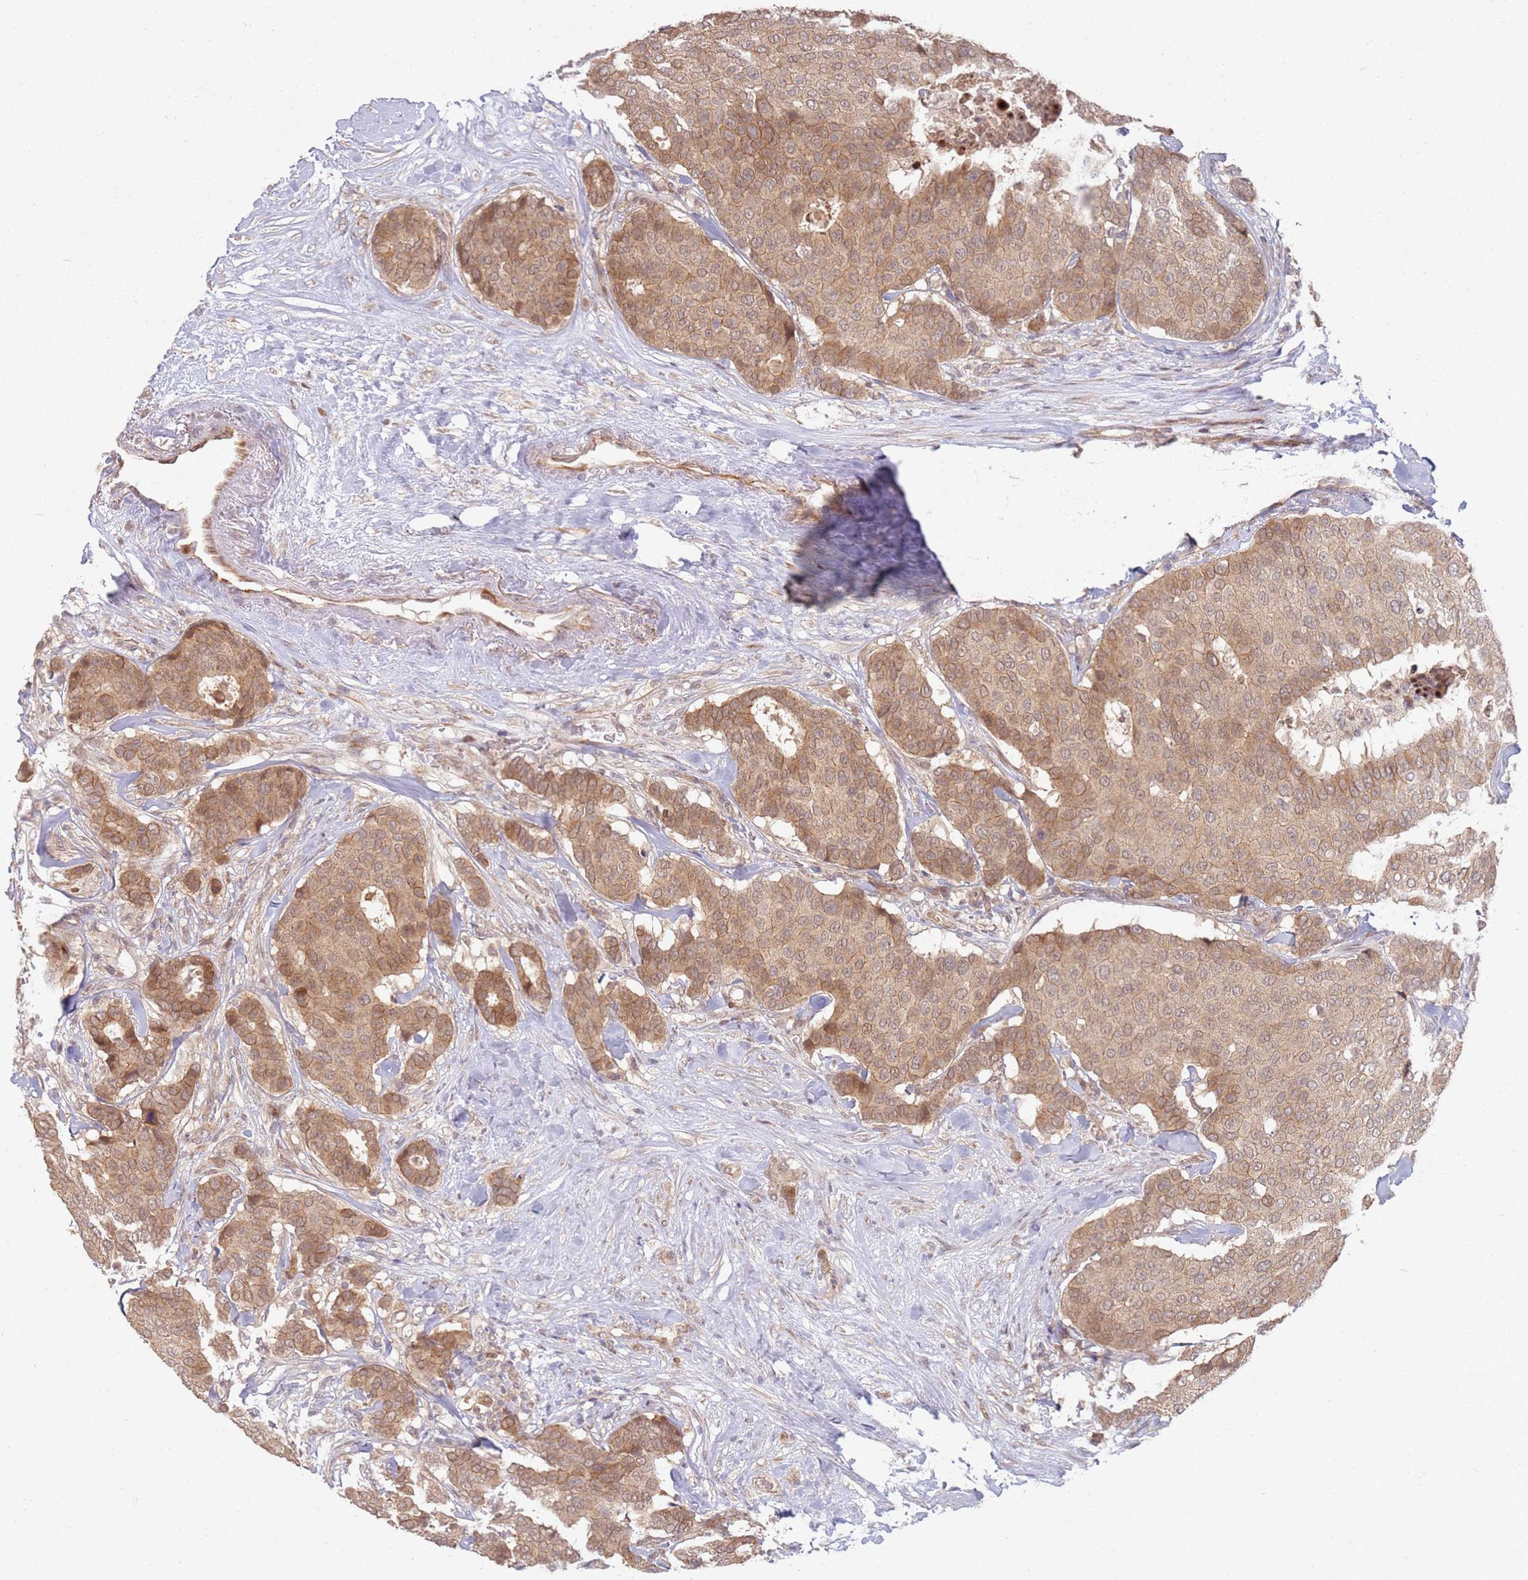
{"staining": {"intensity": "moderate", "quantity": ">75%", "location": "cytoplasmic/membranous"}, "tissue": "breast cancer", "cell_type": "Tumor cells", "image_type": "cancer", "snomed": [{"axis": "morphology", "description": "Duct carcinoma"}, {"axis": "topography", "description": "Breast"}], "caption": "Breast cancer (intraductal carcinoma) was stained to show a protein in brown. There is medium levels of moderate cytoplasmic/membranous positivity in about >75% of tumor cells.", "gene": "MPEG1", "patient": {"sex": "female", "age": 75}}